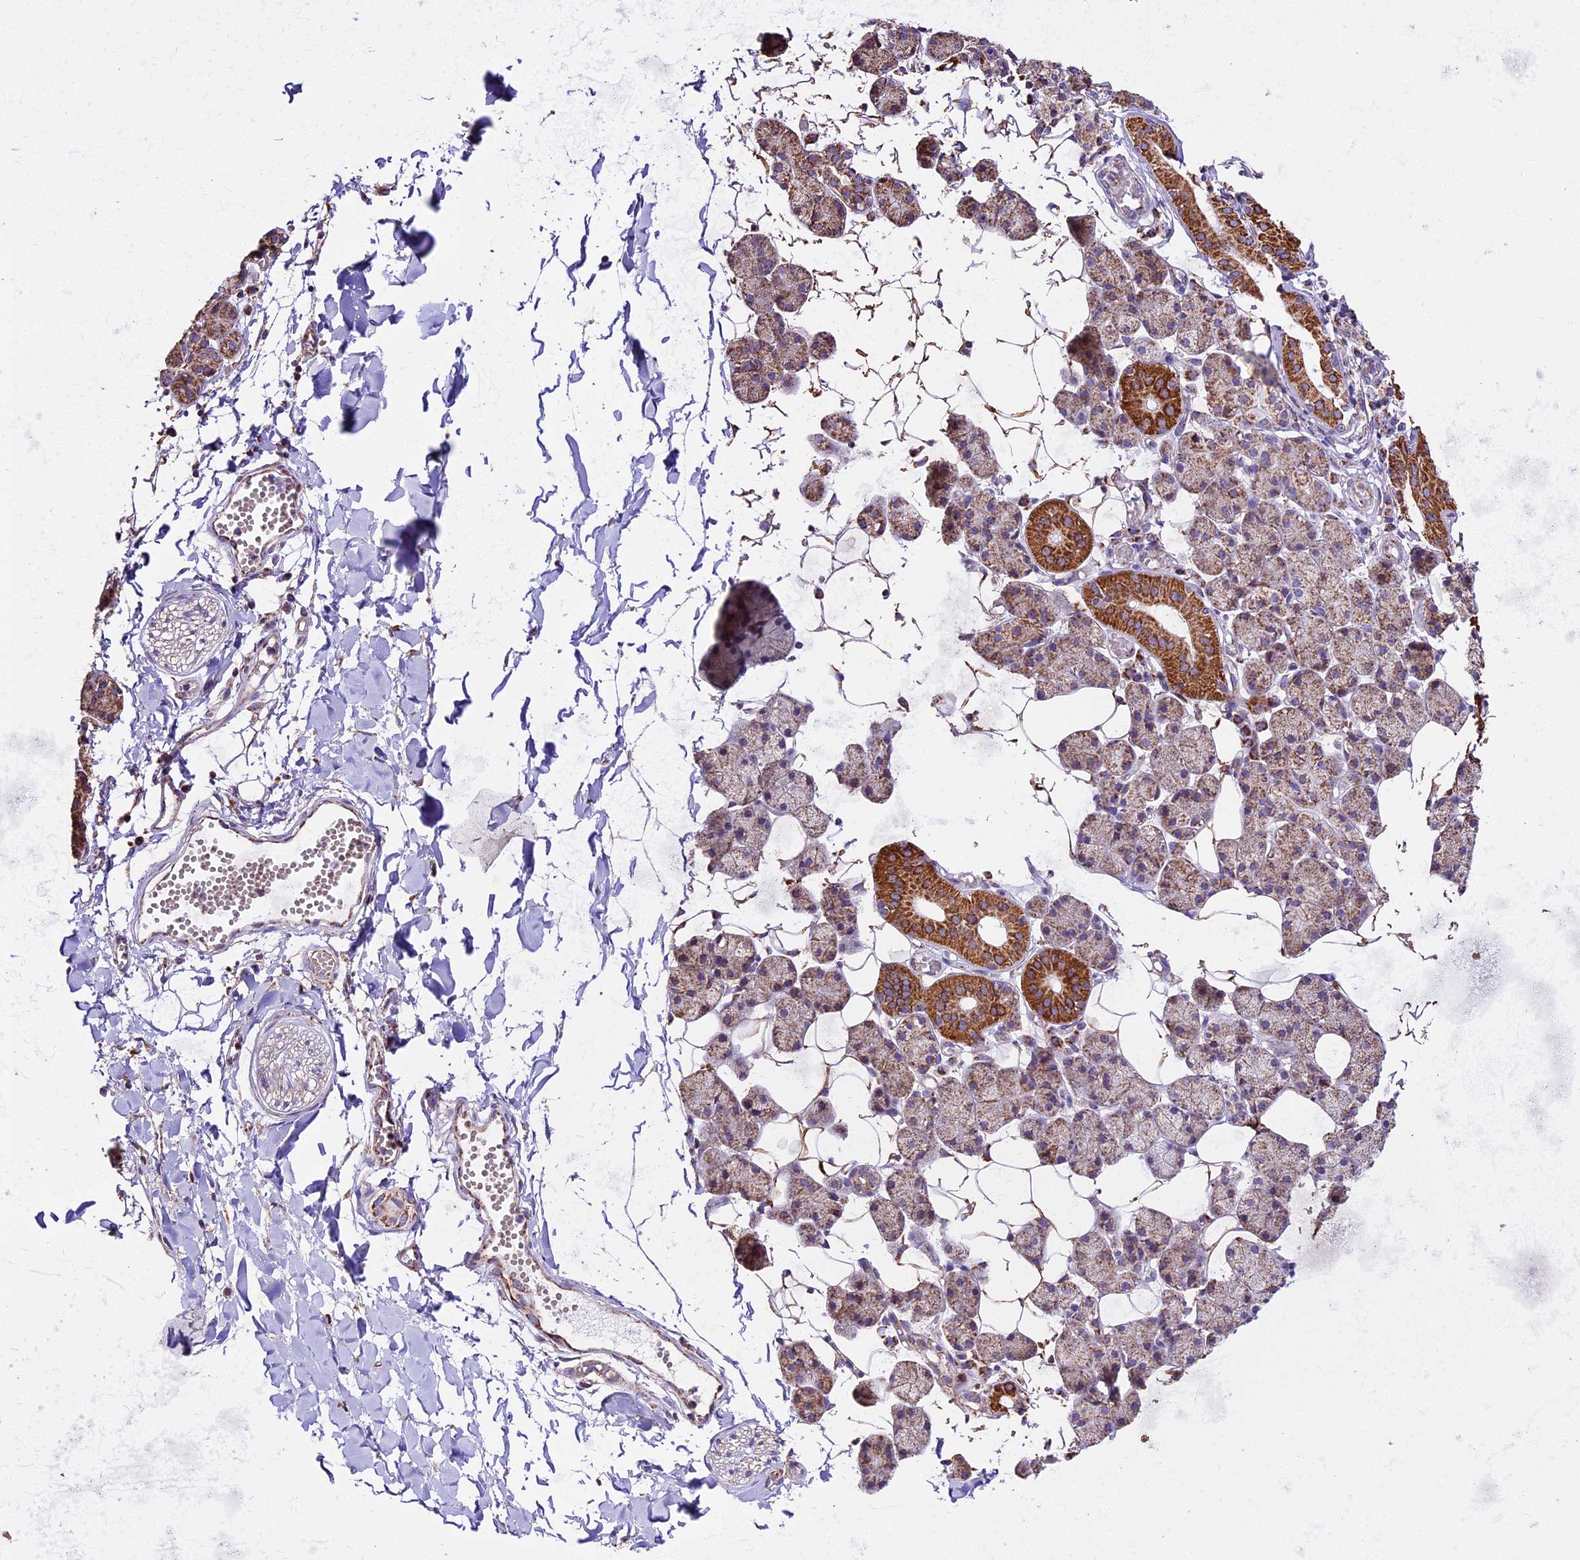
{"staining": {"intensity": "moderate", "quantity": "25%-75%", "location": "cytoplasmic/membranous"}, "tissue": "salivary gland", "cell_type": "Glandular cells", "image_type": "normal", "snomed": [{"axis": "morphology", "description": "Normal tissue, NOS"}, {"axis": "topography", "description": "Salivary gland"}], "caption": "Immunohistochemistry (DAB) staining of benign salivary gland displays moderate cytoplasmic/membranous protein expression in approximately 25%-75% of glandular cells. Using DAB (brown) and hematoxylin (blue) stains, captured at high magnification using brightfield microscopy.", "gene": "NDUFA8", "patient": {"sex": "female", "age": 33}}